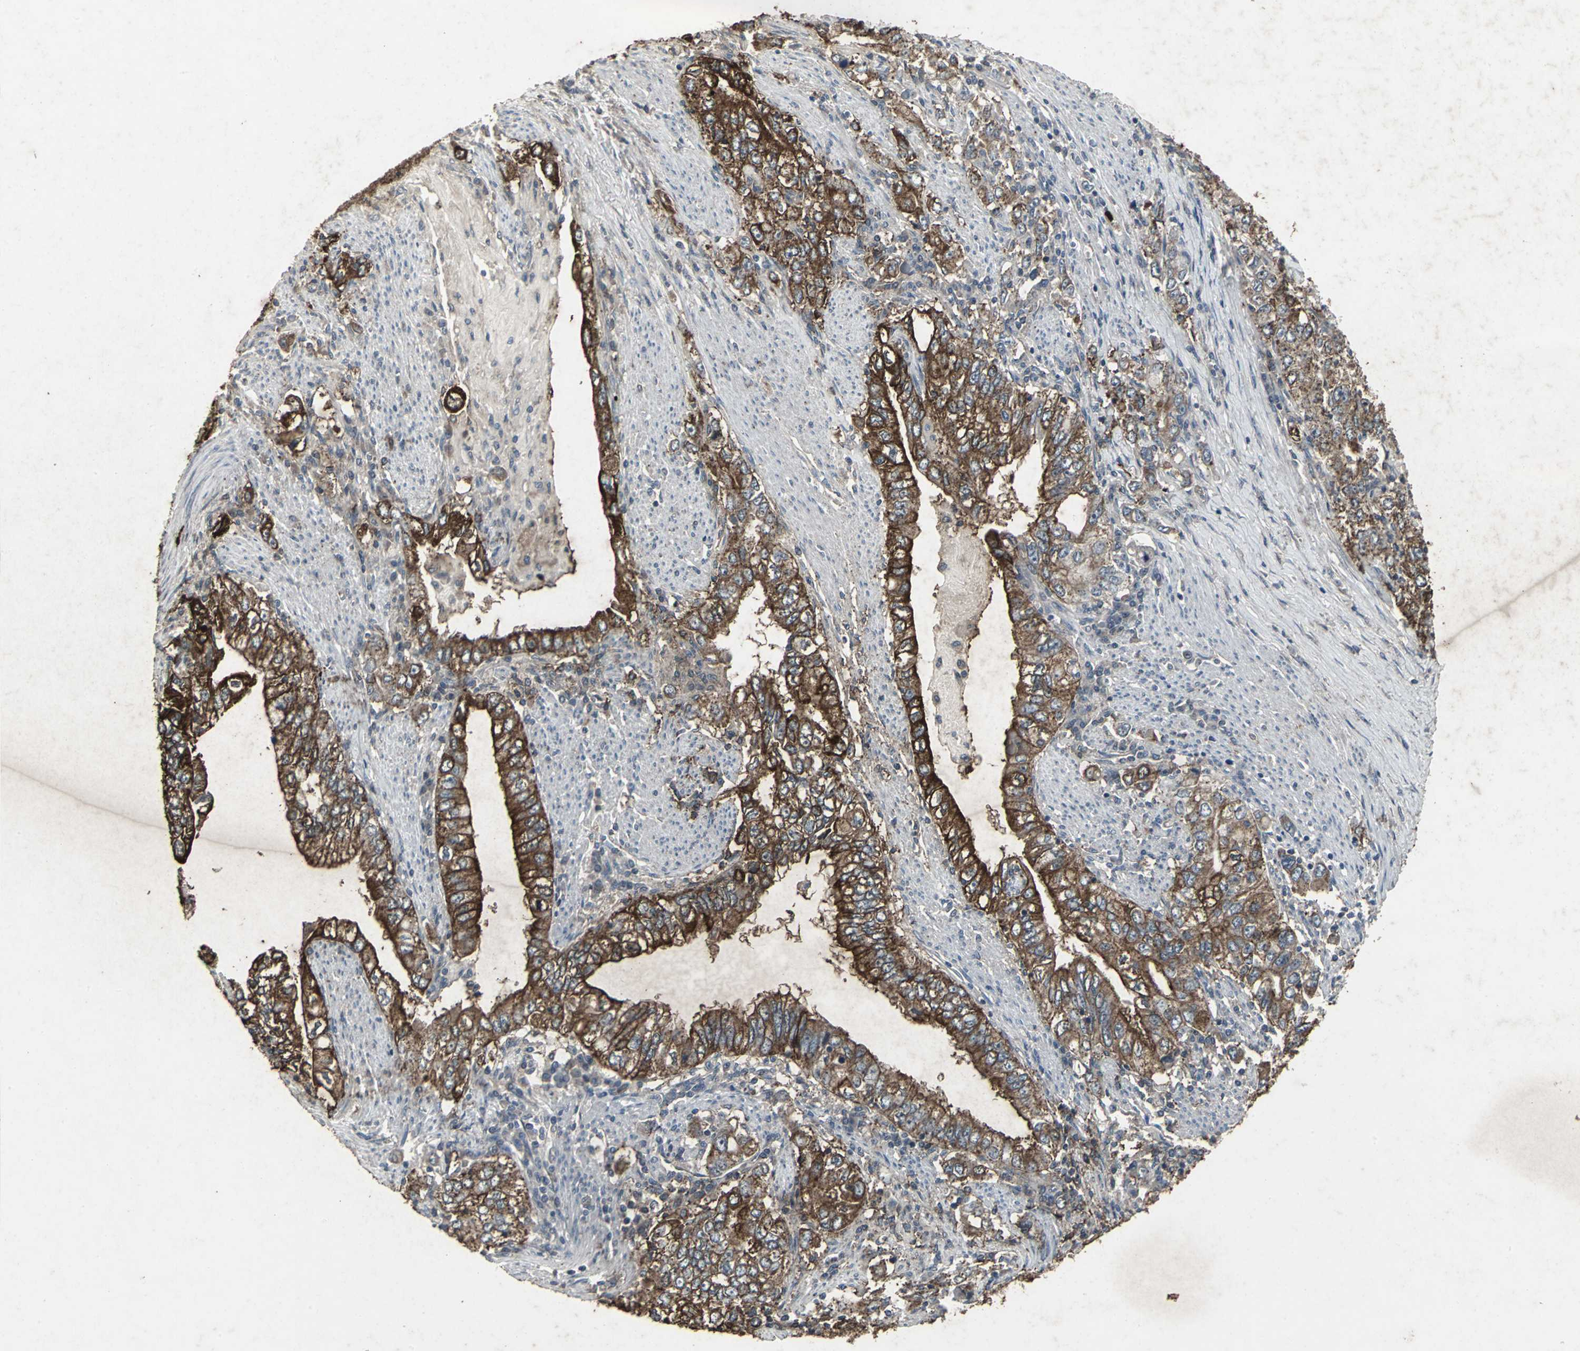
{"staining": {"intensity": "strong", "quantity": ">75%", "location": "cytoplasmic/membranous"}, "tissue": "stomach cancer", "cell_type": "Tumor cells", "image_type": "cancer", "snomed": [{"axis": "morphology", "description": "Adenocarcinoma, NOS"}, {"axis": "topography", "description": "Stomach, lower"}], "caption": "Protein analysis of stomach cancer tissue displays strong cytoplasmic/membranous staining in about >75% of tumor cells.", "gene": "CCR9", "patient": {"sex": "female", "age": 72}}